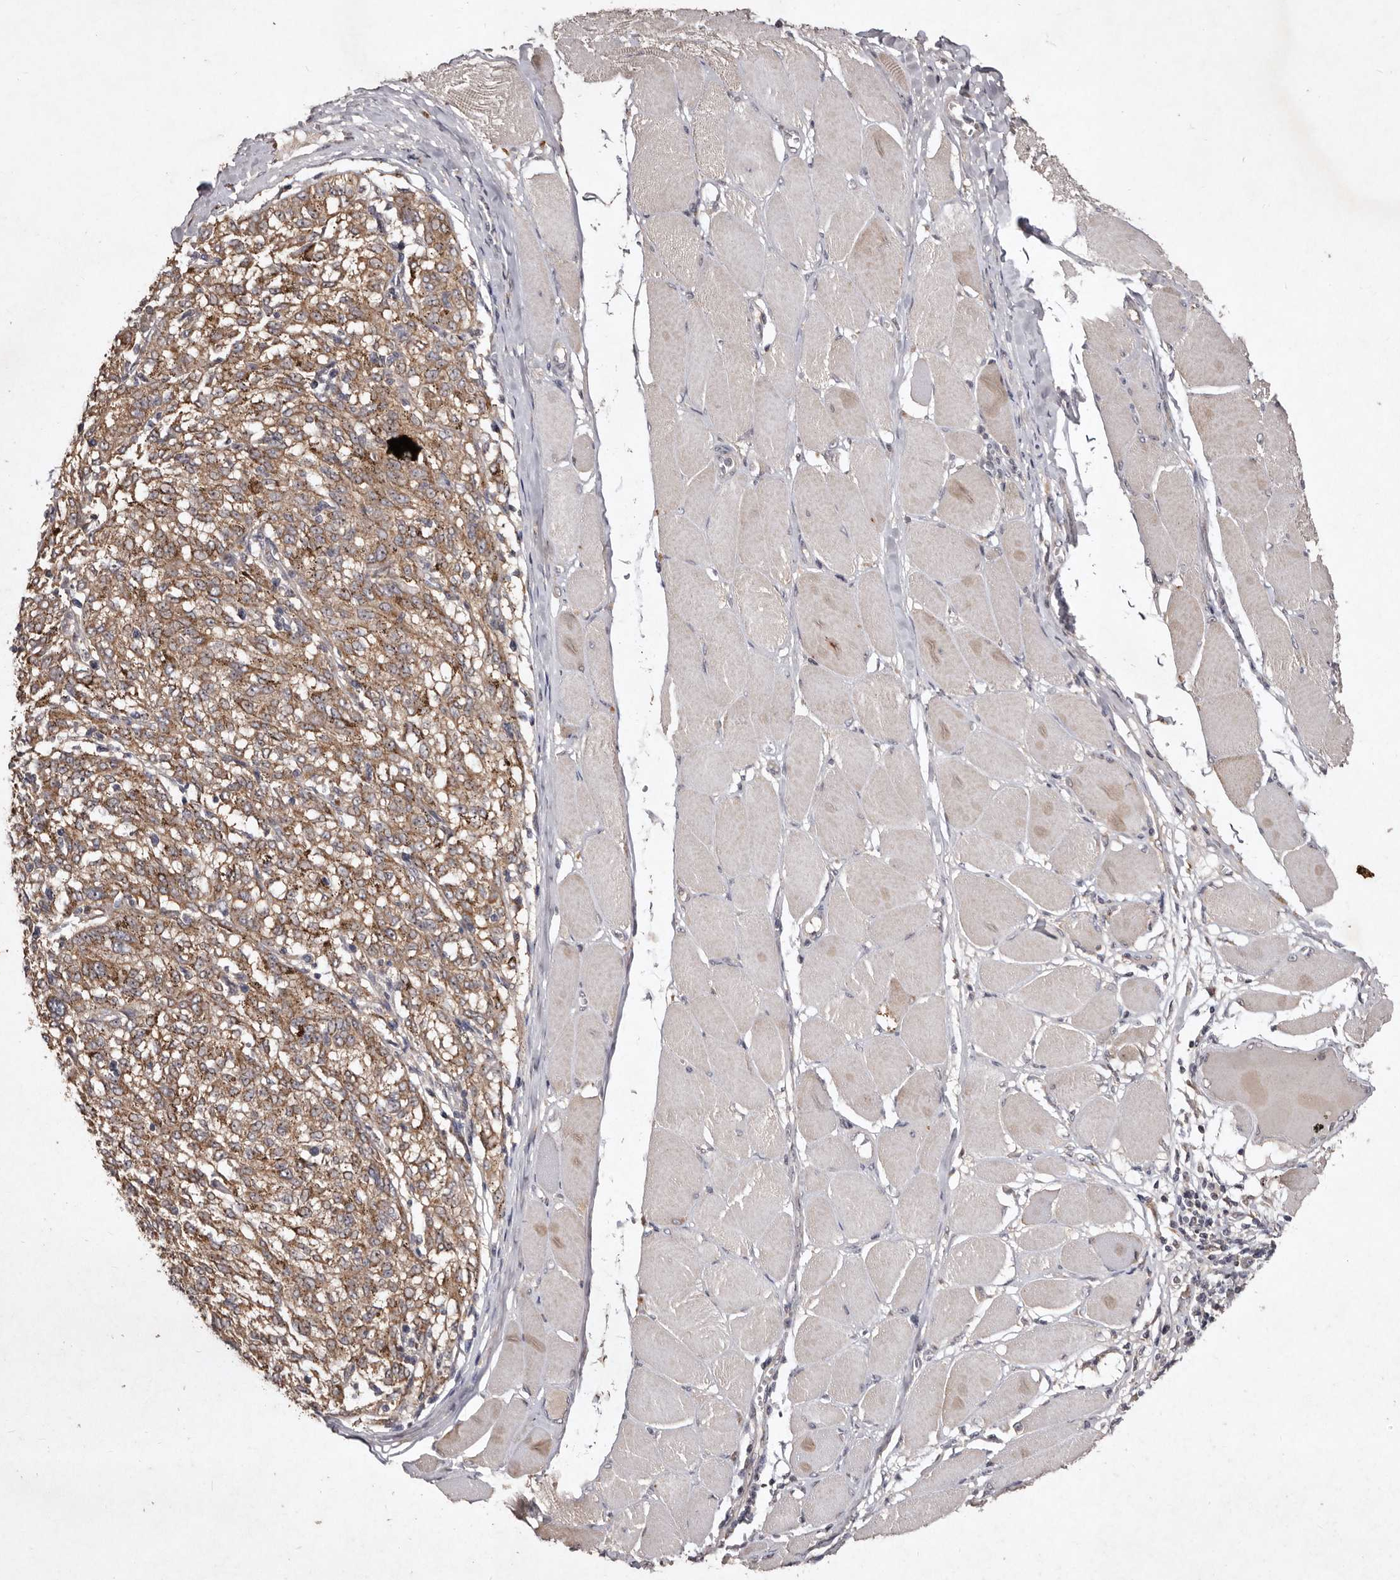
{"staining": {"intensity": "weak", "quantity": ">75%", "location": "cytoplasmic/membranous"}, "tissue": "melanoma", "cell_type": "Tumor cells", "image_type": "cancer", "snomed": [{"axis": "morphology", "description": "Malignant melanoma, NOS"}, {"axis": "topography", "description": "Skin"}], "caption": "DAB immunohistochemical staining of human malignant melanoma displays weak cytoplasmic/membranous protein expression in approximately >75% of tumor cells.", "gene": "FLAD1", "patient": {"sex": "female", "age": 72}}